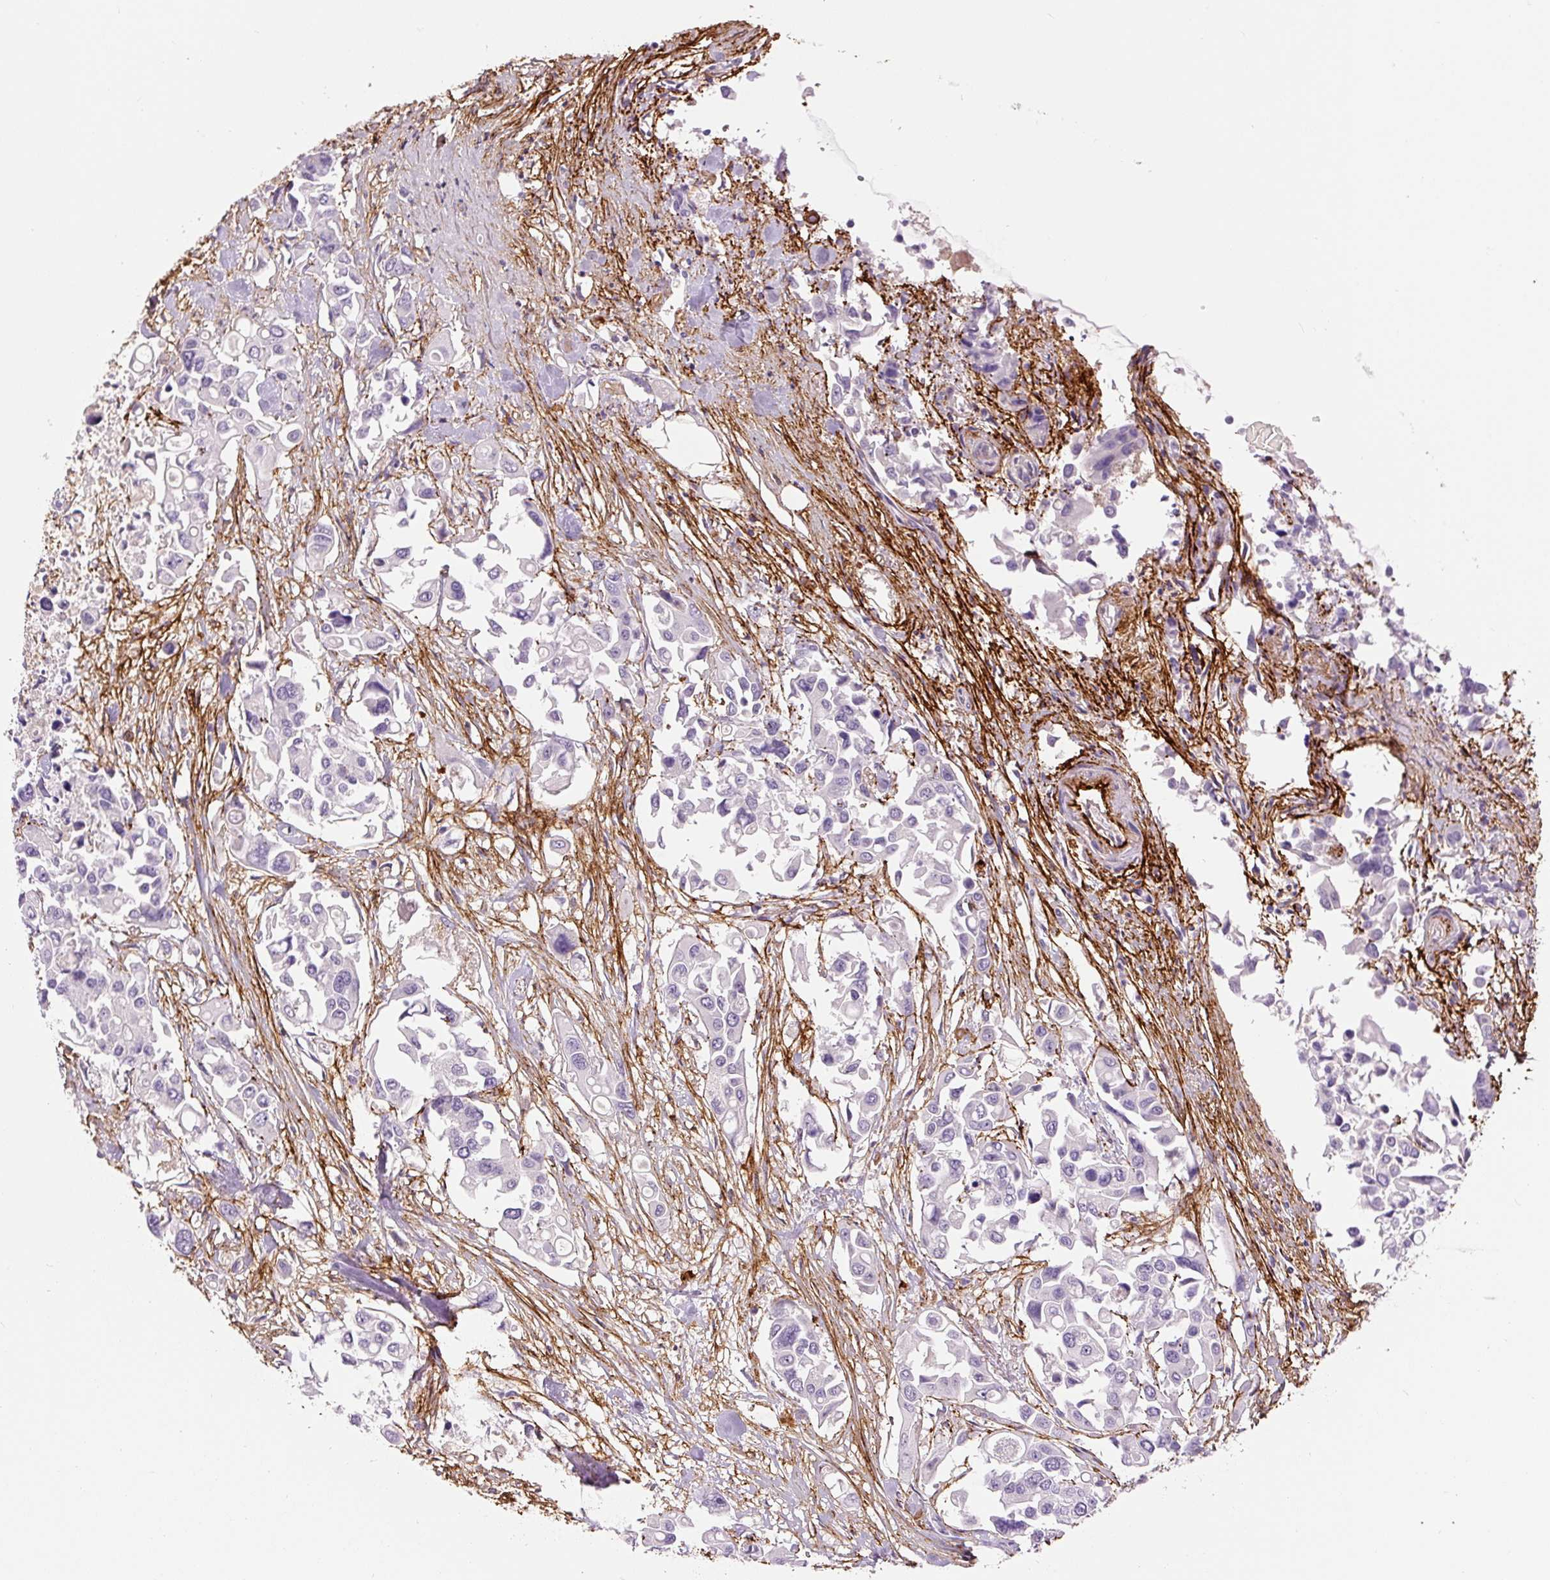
{"staining": {"intensity": "negative", "quantity": "none", "location": "none"}, "tissue": "colorectal cancer", "cell_type": "Tumor cells", "image_type": "cancer", "snomed": [{"axis": "morphology", "description": "Adenocarcinoma, NOS"}, {"axis": "topography", "description": "Colon"}], "caption": "This is a histopathology image of immunohistochemistry staining of colorectal cancer (adenocarcinoma), which shows no positivity in tumor cells.", "gene": "FBN1", "patient": {"sex": "male", "age": 77}}